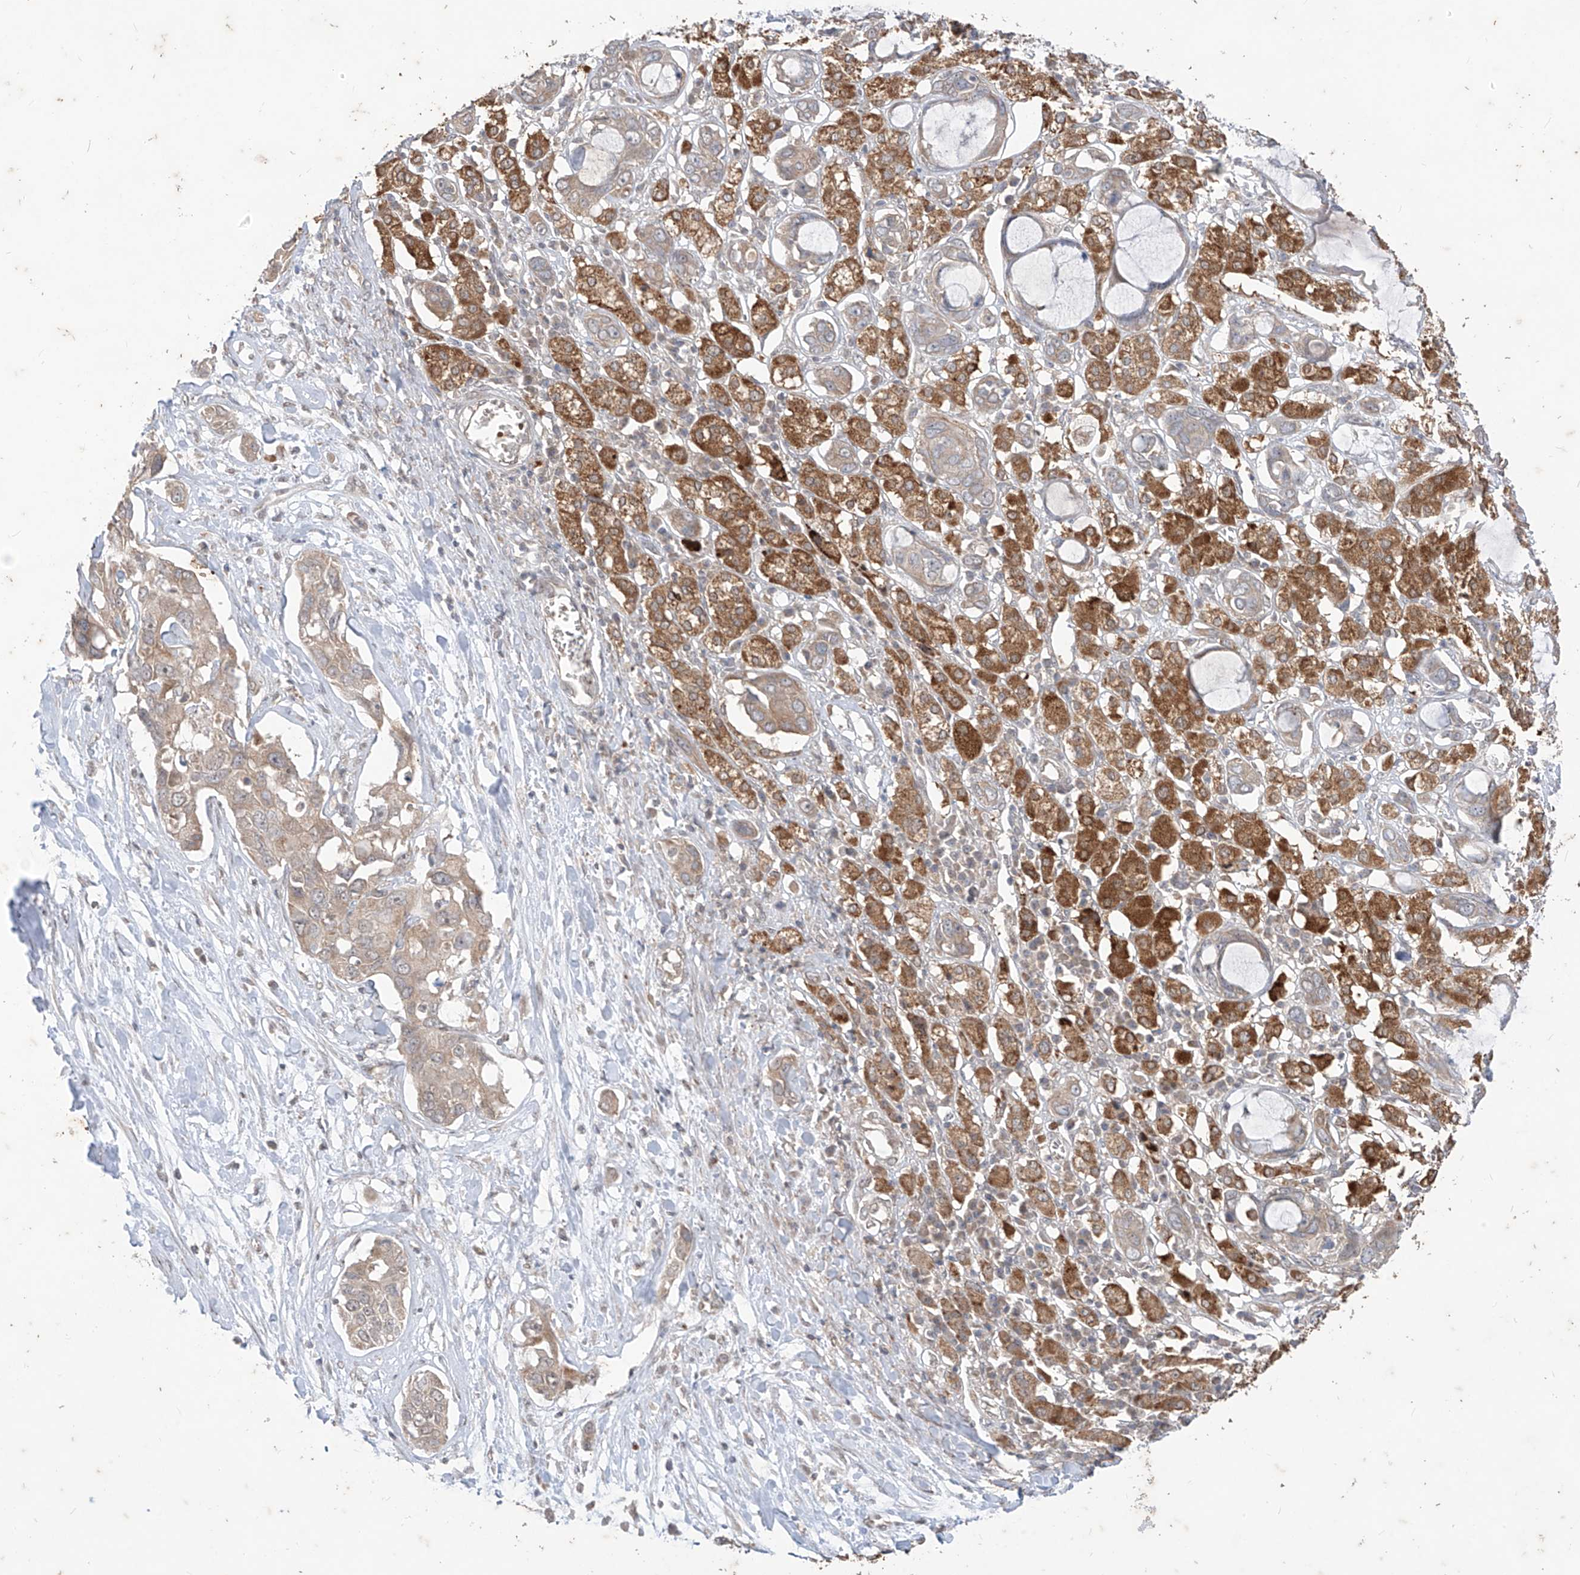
{"staining": {"intensity": "weak", "quantity": ">75%", "location": "cytoplasmic/membranous"}, "tissue": "pancreatic cancer", "cell_type": "Tumor cells", "image_type": "cancer", "snomed": [{"axis": "morphology", "description": "Adenocarcinoma, NOS"}, {"axis": "topography", "description": "Pancreas"}], "caption": "Approximately >75% of tumor cells in human pancreatic adenocarcinoma display weak cytoplasmic/membranous protein staining as visualized by brown immunohistochemical staining.", "gene": "MTUS2", "patient": {"sex": "female", "age": 60}}